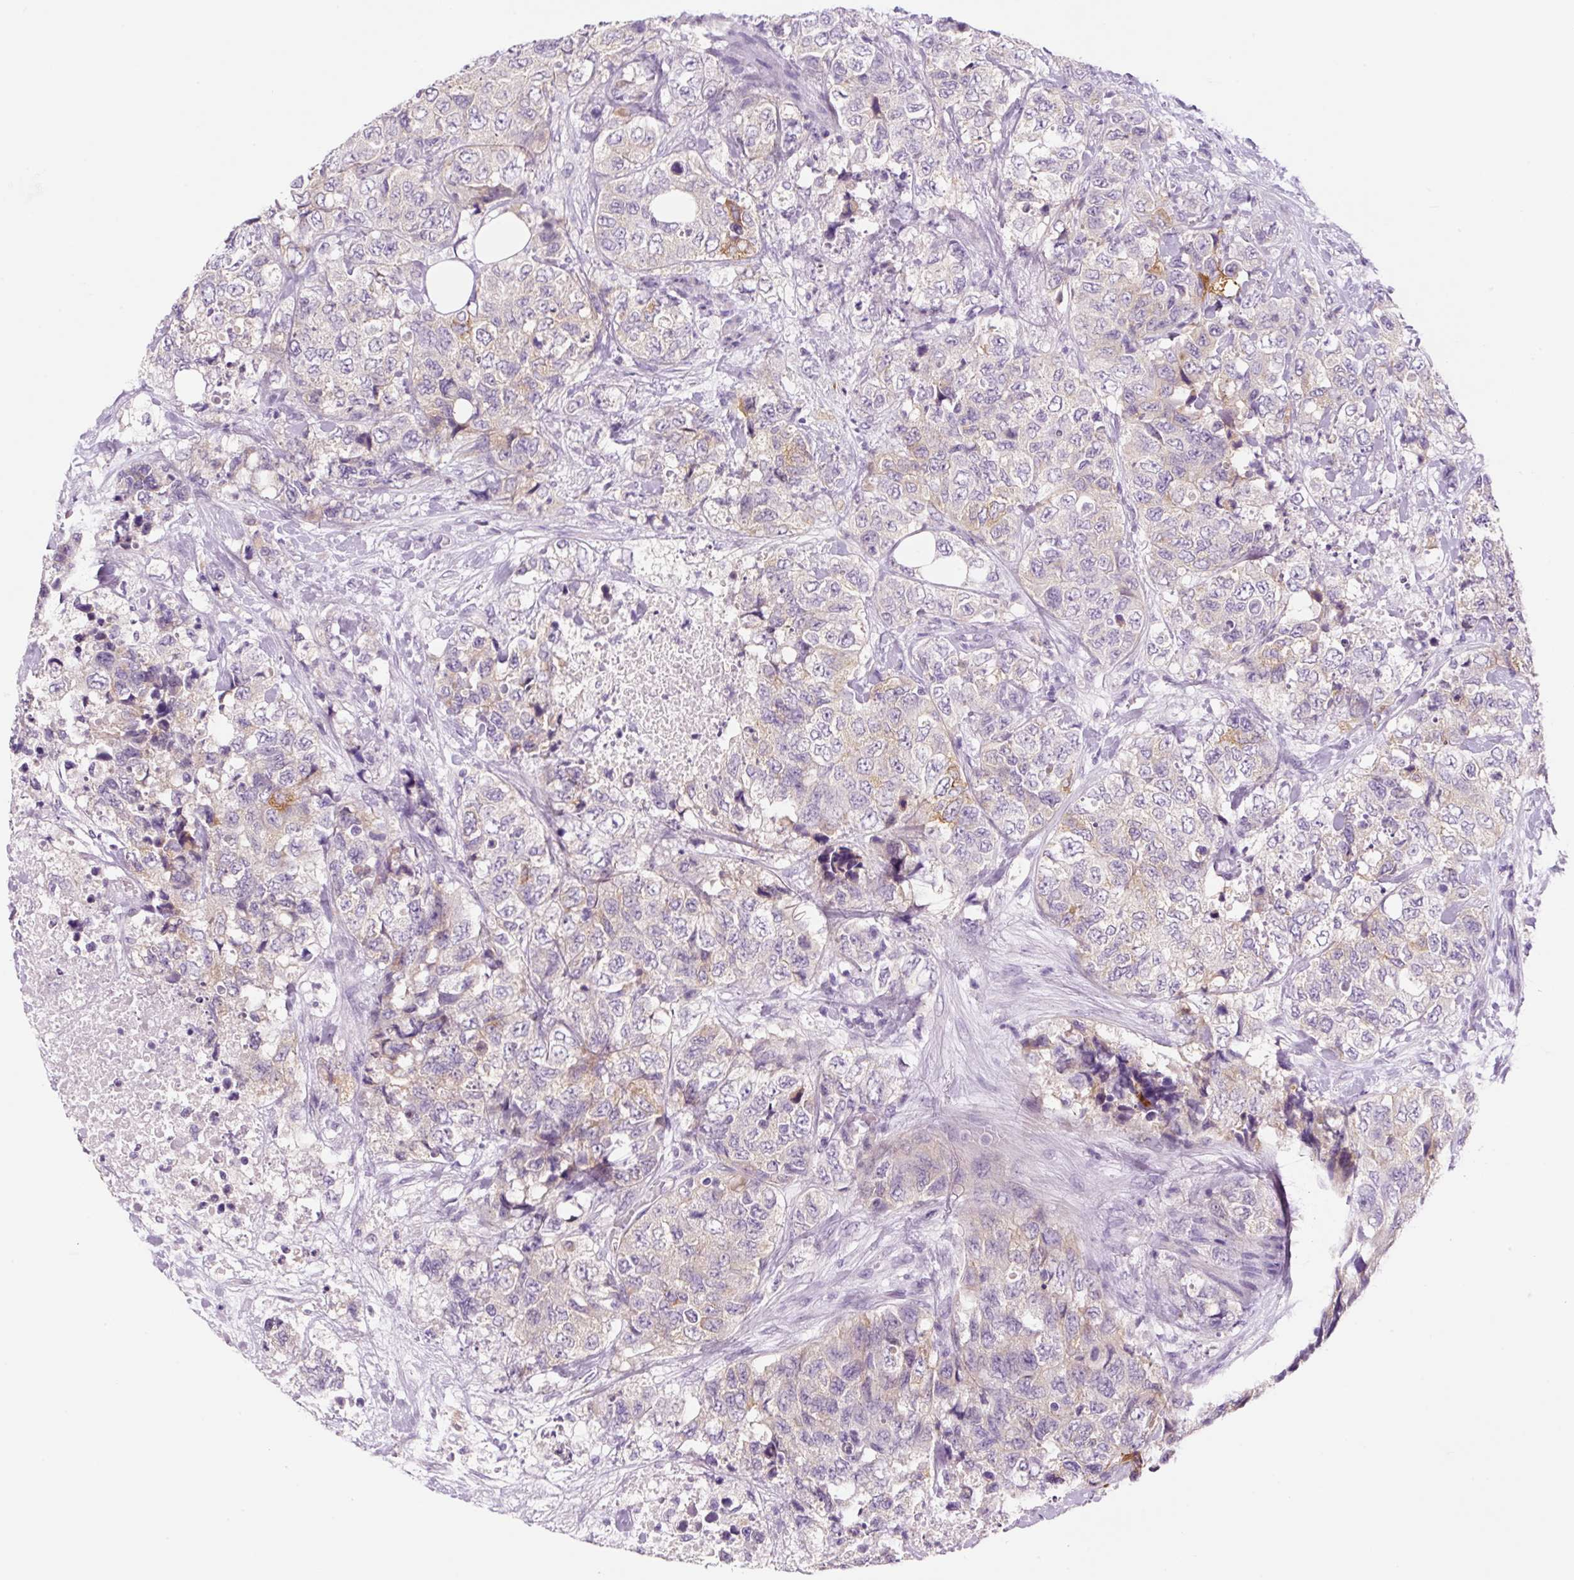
{"staining": {"intensity": "weak", "quantity": "25%-75%", "location": "cytoplasmic/membranous"}, "tissue": "urothelial cancer", "cell_type": "Tumor cells", "image_type": "cancer", "snomed": [{"axis": "morphology", "description": "Urothelial carcinoma, High grade"}, {"axis": "topography", "description": "Urinary bladder"}], "caption": "Human urothelial carcinoma (high-grade) stained with a protein marker shows weak staining in tumor cells.", "gene": "SYP", "patient": {"sex": "female", "age": 78}}